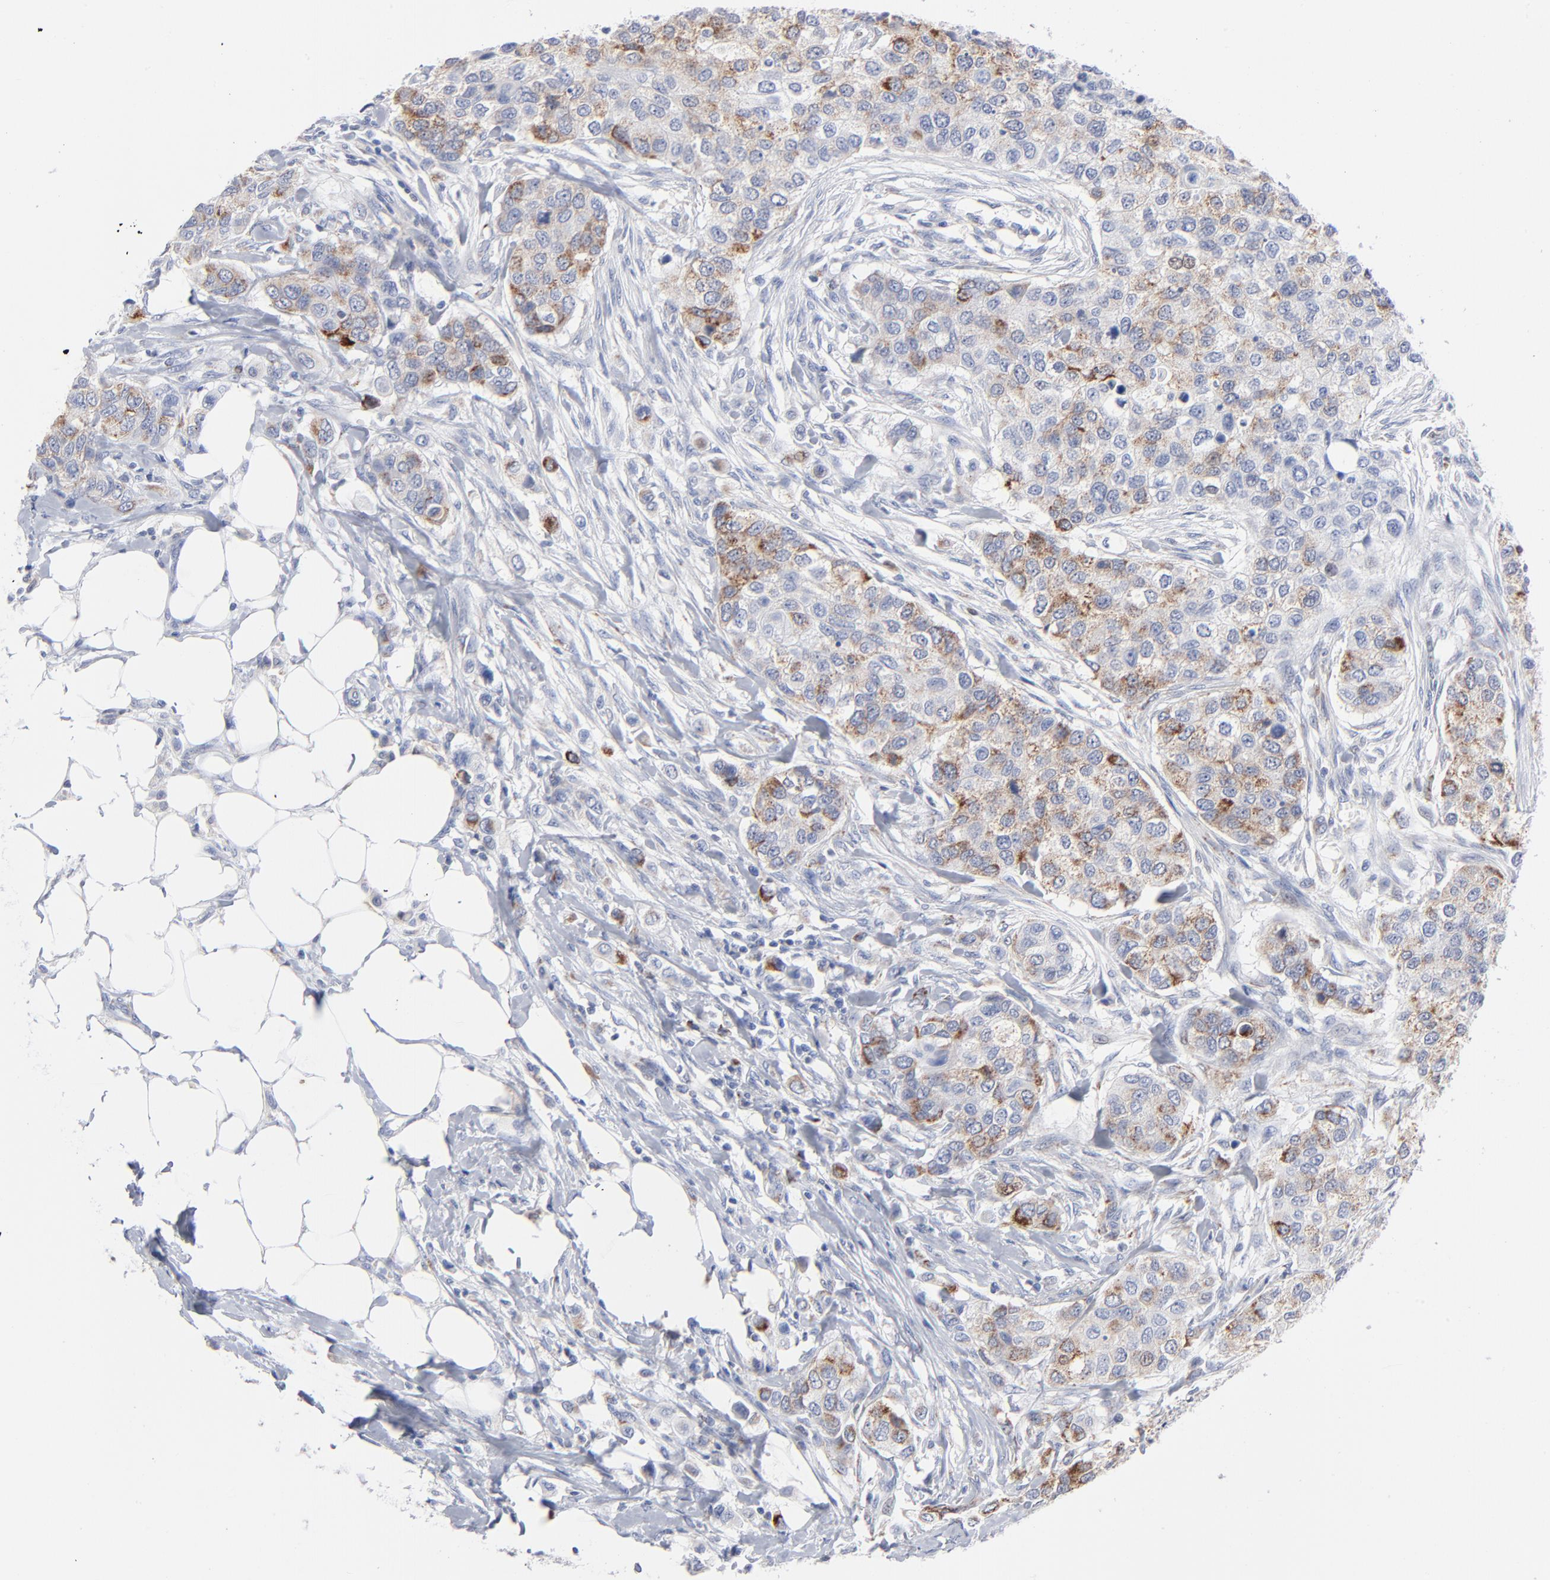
{"staining": {"intensity": "moderate", "quantity": "25%-75%", "location": "cytoplasmic/membranous"}, "tissue": "breast cancer", "cell_type": "Tumor cells", "image_type": "cancer", "snomed": [{"axis": "morphology", "description": "Normal tissue, NOS"}, {"axis": "morphology", "description": "Duct carcinoma"}, {"axis": "topography", "description": "Breast"}], "caption": "Immunohistochemical staining of breast cancer (intraductal carcinoma) reveals medium levels of moderate cytoplasmic/membranous protein expression in about 25%-75% of tumor cells. (DAB (3,3'-diaminobenzidine) = brown stain, brightfield microscopy at high magnification).", "gene": "CHCHD10", "patient": {"sex": "female", "age": 49}}